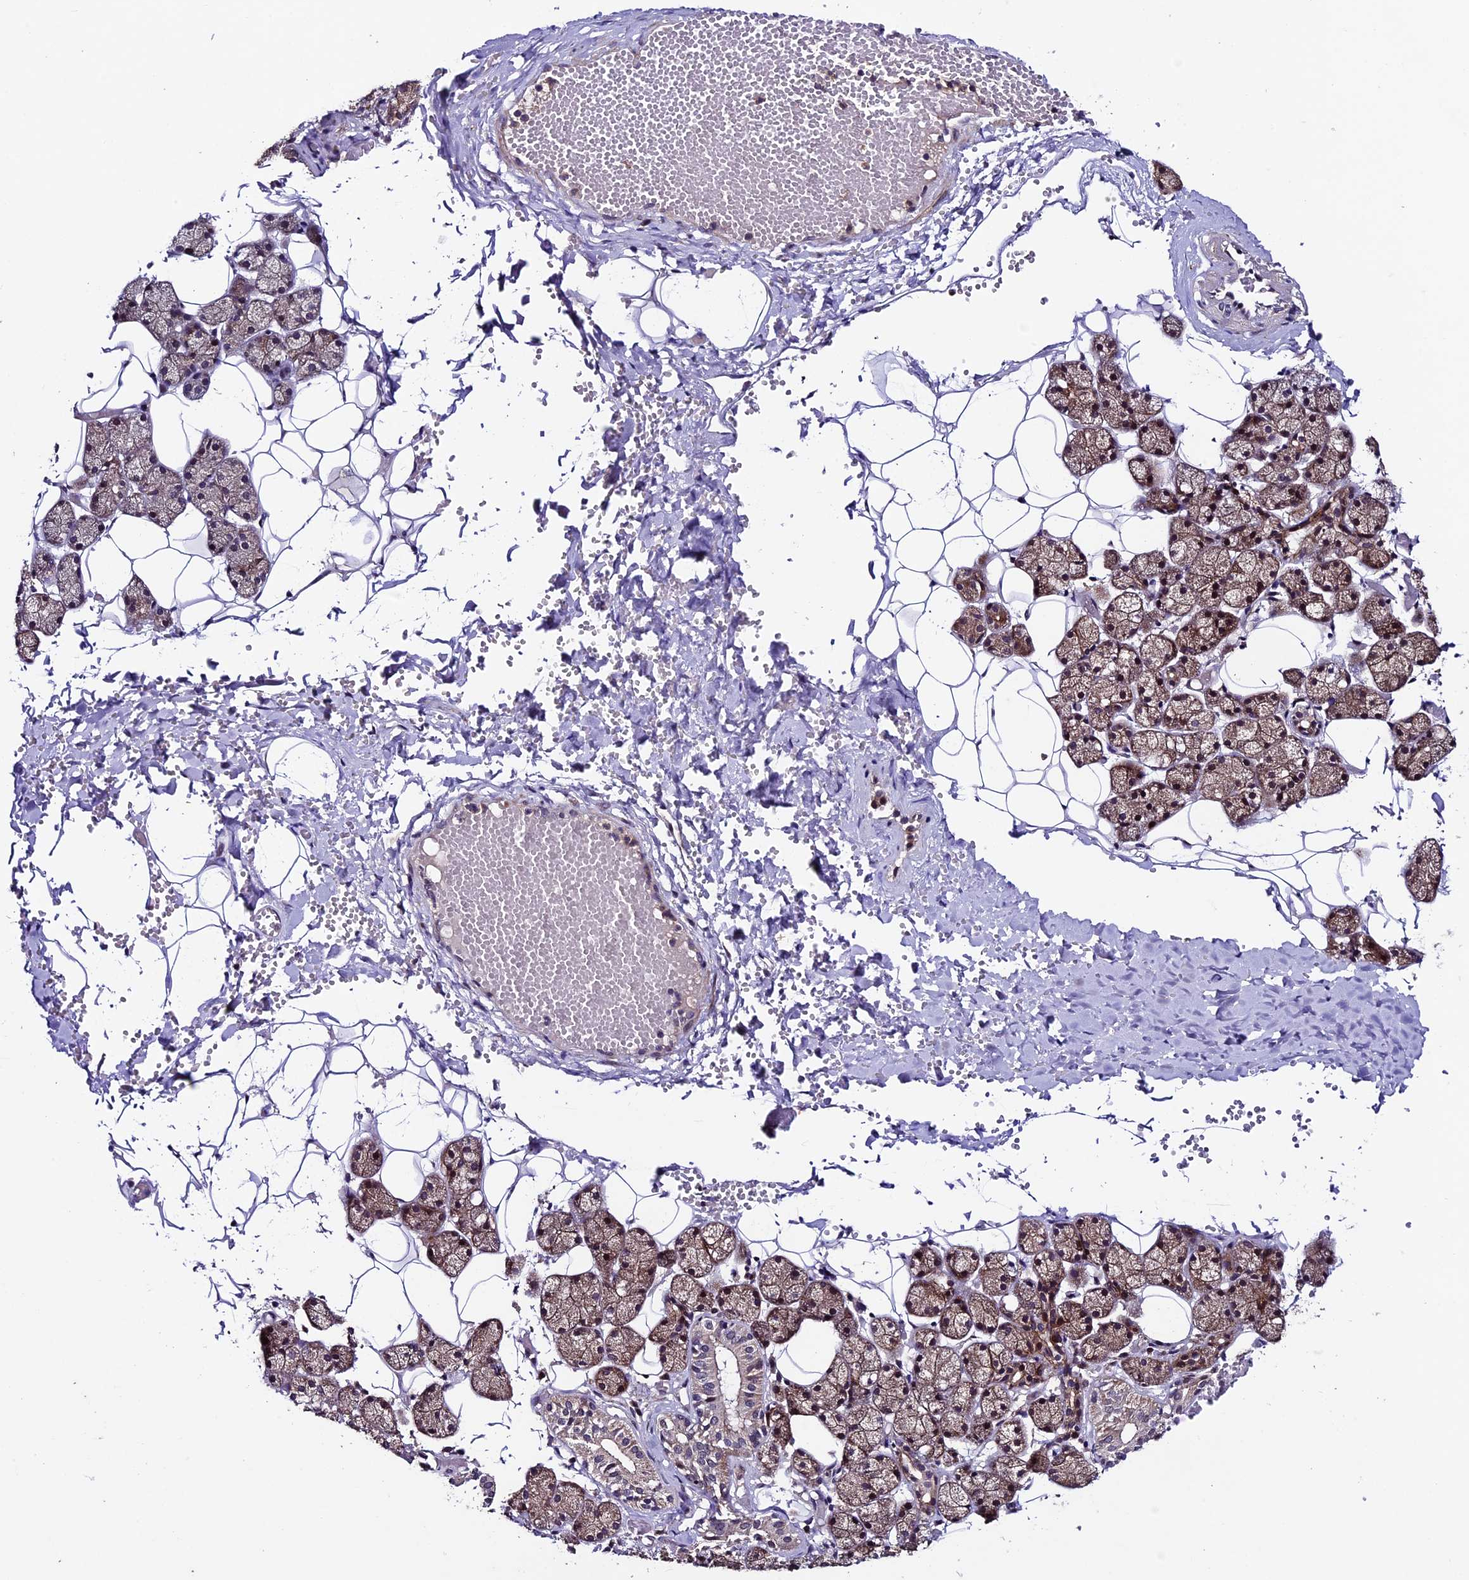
{"staining": {"intensity": "strong", "quantity": "25%-75%", "location": "cytoplasmic/membranous,nuclear"}, "tissue": "salivary gland", "cell_type": "Glandular cells", "image_type": "normal", "snomed": [{"axis": "morphology", "description": "Normal tissue, NOS"}, {"axis": "topography", "description": "Salivary gland"}], "caption": "Glandular cells demonstrate high levels of strong cytoplasmic/membranous,nuclear positivity in approximately 25%-75% of cells in unremarkable salivary gland.", "gene": "SIPA1L3", "patient": {"sex": "female", "age": 33}}